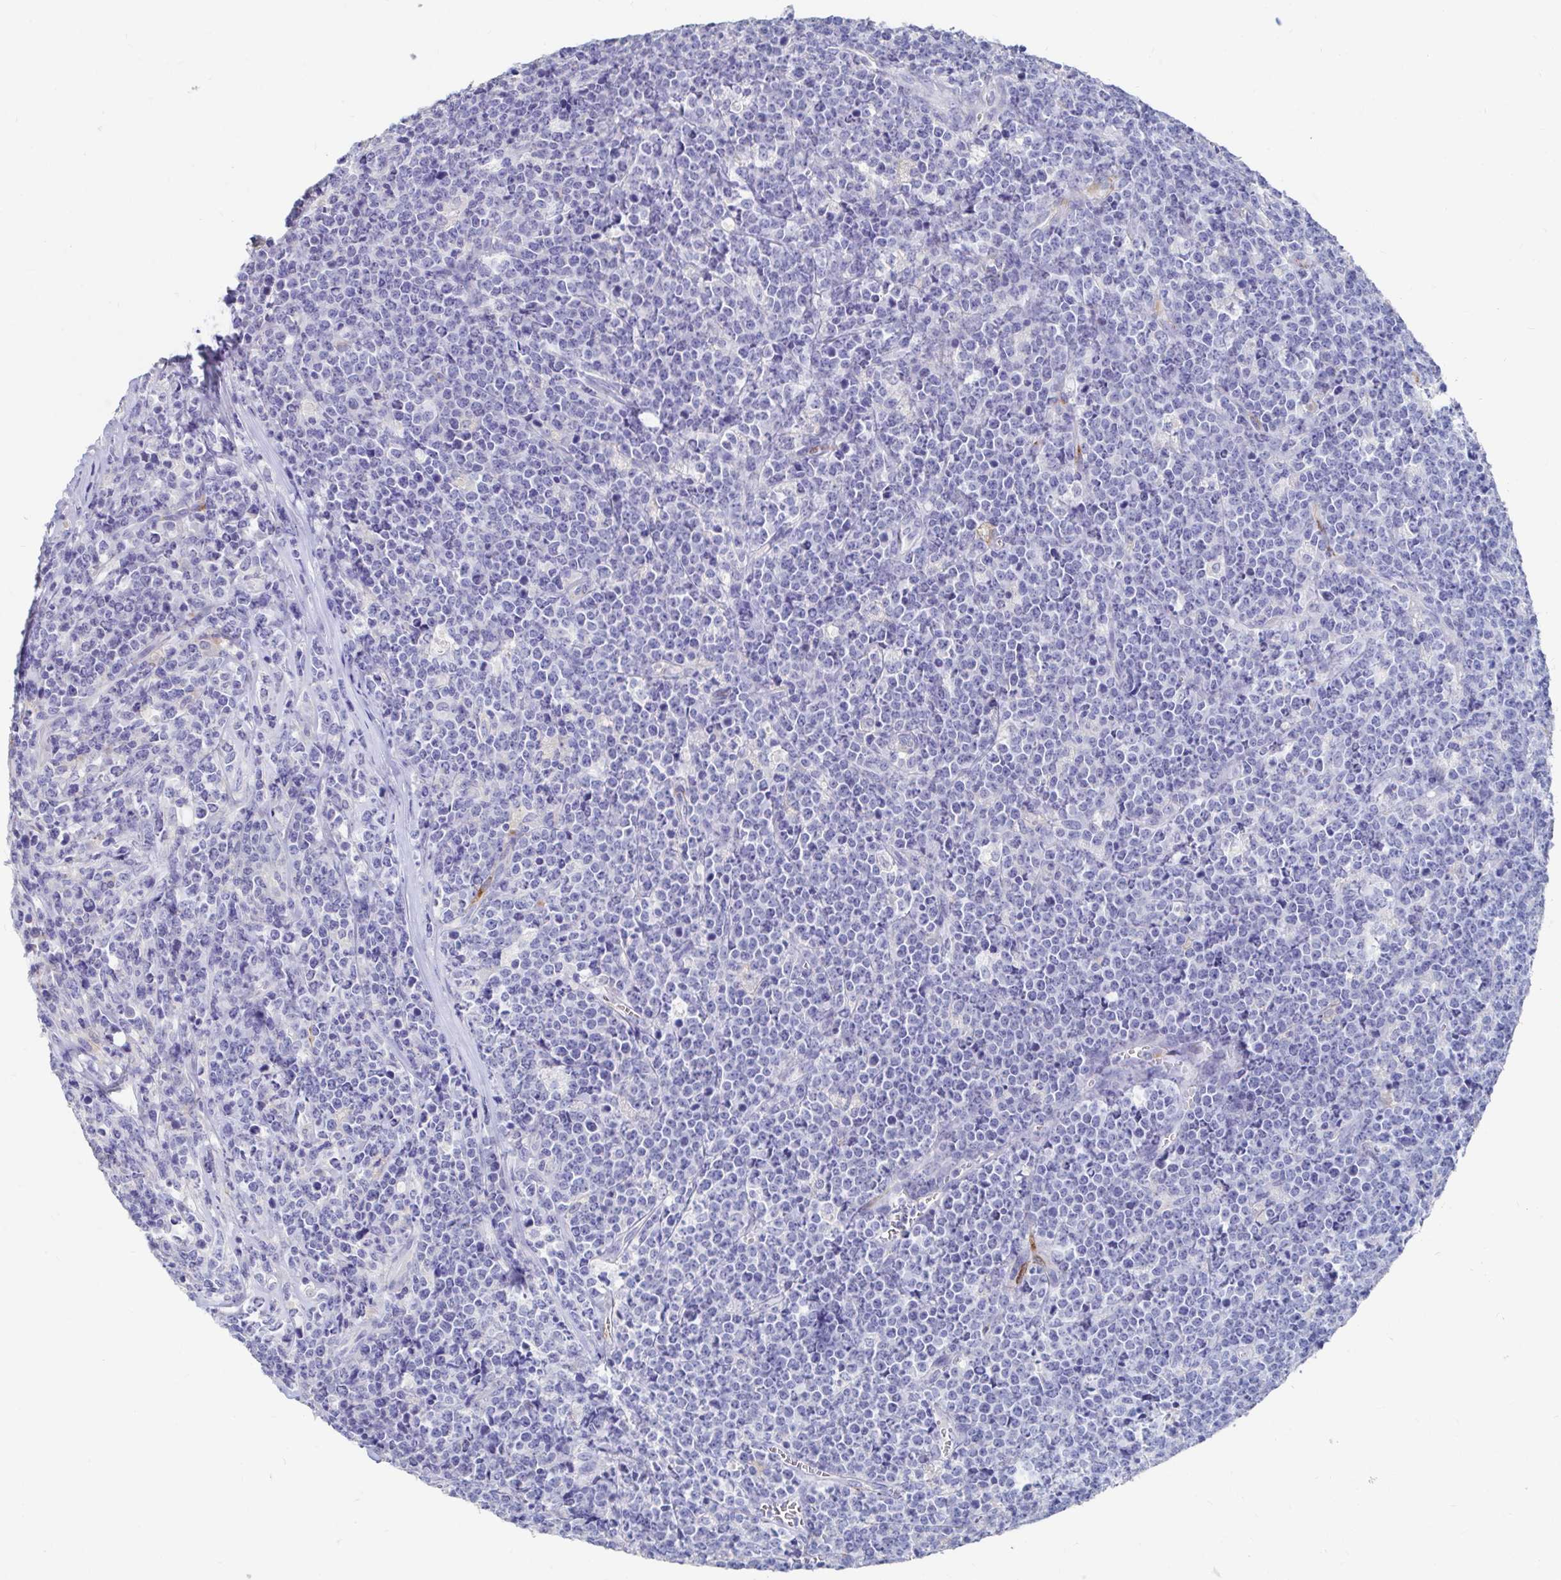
{"staining": {"intensity": "negative", "quantity": "none", "location": "none"}, "tissue": "lymphoma", "cell_type": "Tumor cells", "image_type": "cancer", "snomed": [{"axis": "morphology", "description": "Malignant lymphoma, non-Hodgkin's type, High grade"}, {"axis": "topography", "description": "Small intestine"}], "caption": "Malignant lymphoma, non-Hodgkin's type (high-grade) was stained to show a protein in brown. There is no significant staining in tumor cells.", "gene": "LAMC3", "patient": {"sex": "female", "age": 56}}